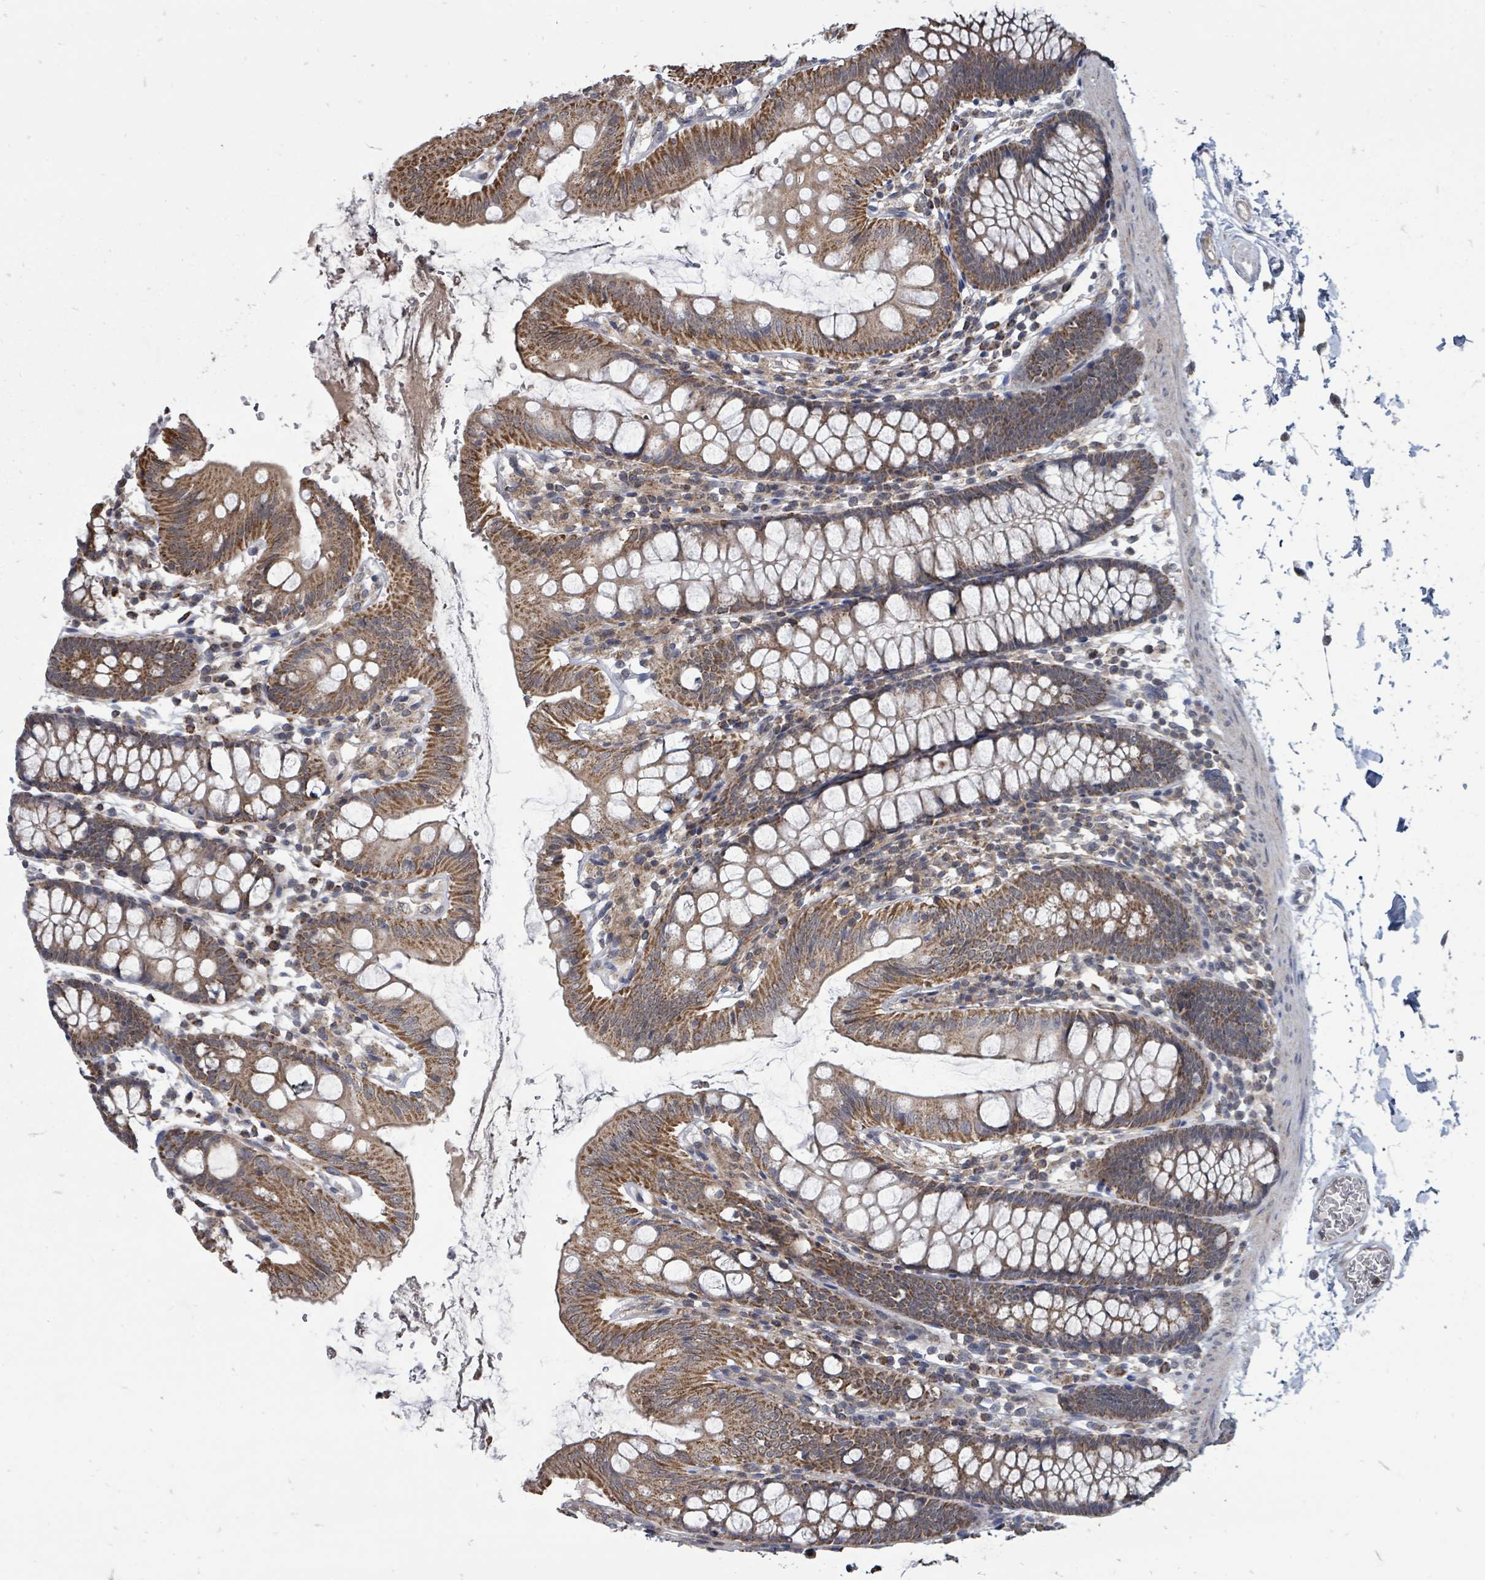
{"staining": {"intensity": "weak", "quantity": ">75%", "location": "cytoplasmic/membranous"}, "tissue": "colon", "cell_type": "Endothelial cells", "image_type": "normal", "snomed": [{"axis": "morphology", "description": "Normal tissue, NOS"}, {"axis": "topography", "description": "Colon"}], "caption": "Immunohistochemistry (IHC) micrograph of benign colon: colon stained using immunohistochemistry reveals low levels of weak protein expression localized specifically in the cytoplasmic/membranous of endothelial cells, appearing as a cytoplasmic/membranous brown color.", "gene": "MAGOHB", "patient": {"sex": "male", "age": 75}}